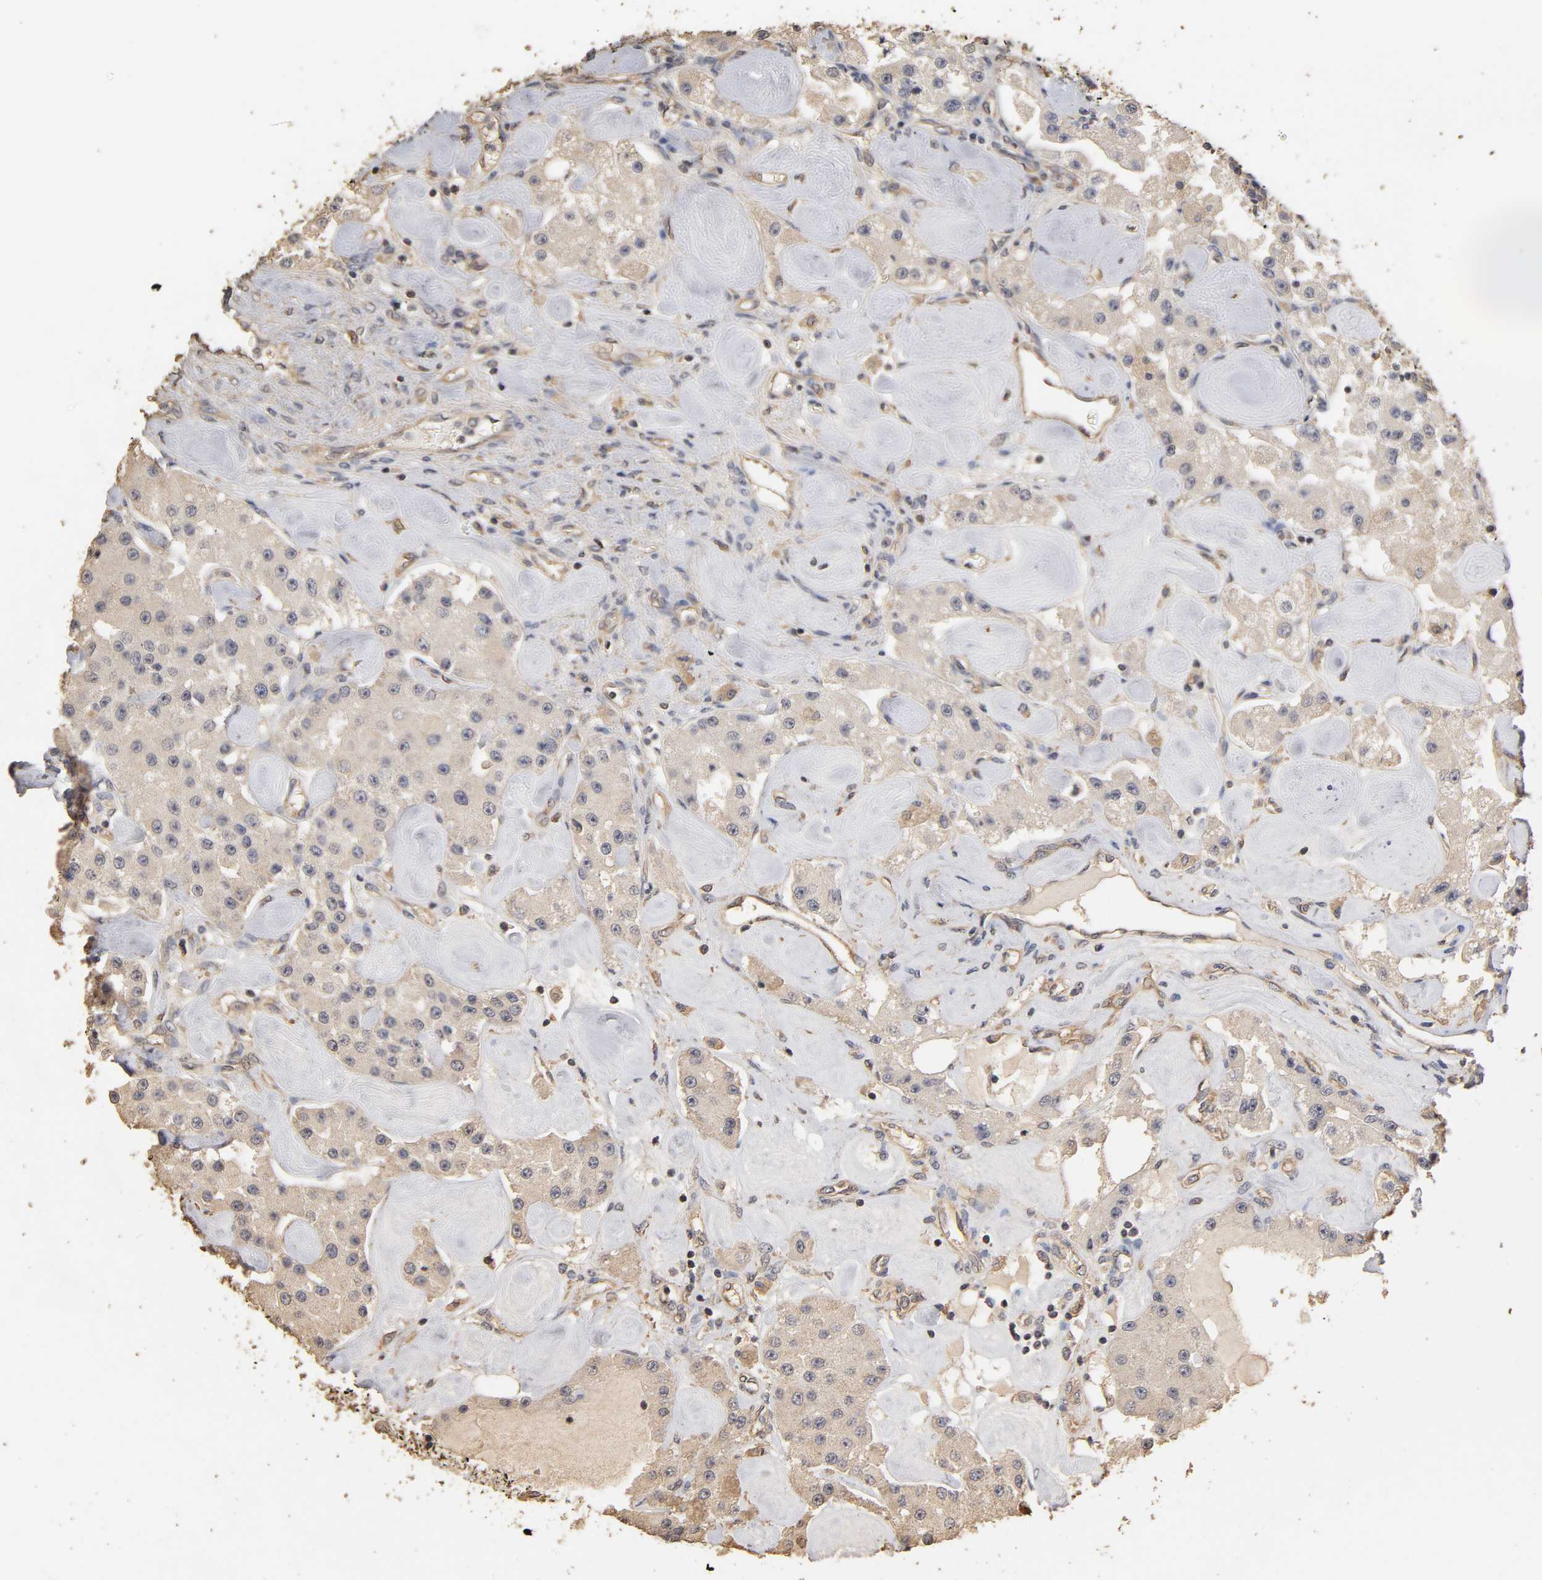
{"staining": {"intensity": "weak", "quantity": "<25%", "location": "cytoplasmic/membranous"}, "tissue": "carcinoid", "cell_type": "Tumor cells", "image_type": "cancer", "snomed": [{"axis": "morphology", "description": "Carcinoid, malignant, NOS"}, {"axis": "topography", "description": "Pancreas"}], "caption": "Malignant carcinoid was stained to show a protein in brown. There is no significant staining in tumor cells. The staining is performed using DAB brown chromogen with nuclei counter-stained in using hematoxylin.", "gene": "VSIG4", "patient": {"sex": "male", "age": 41}}